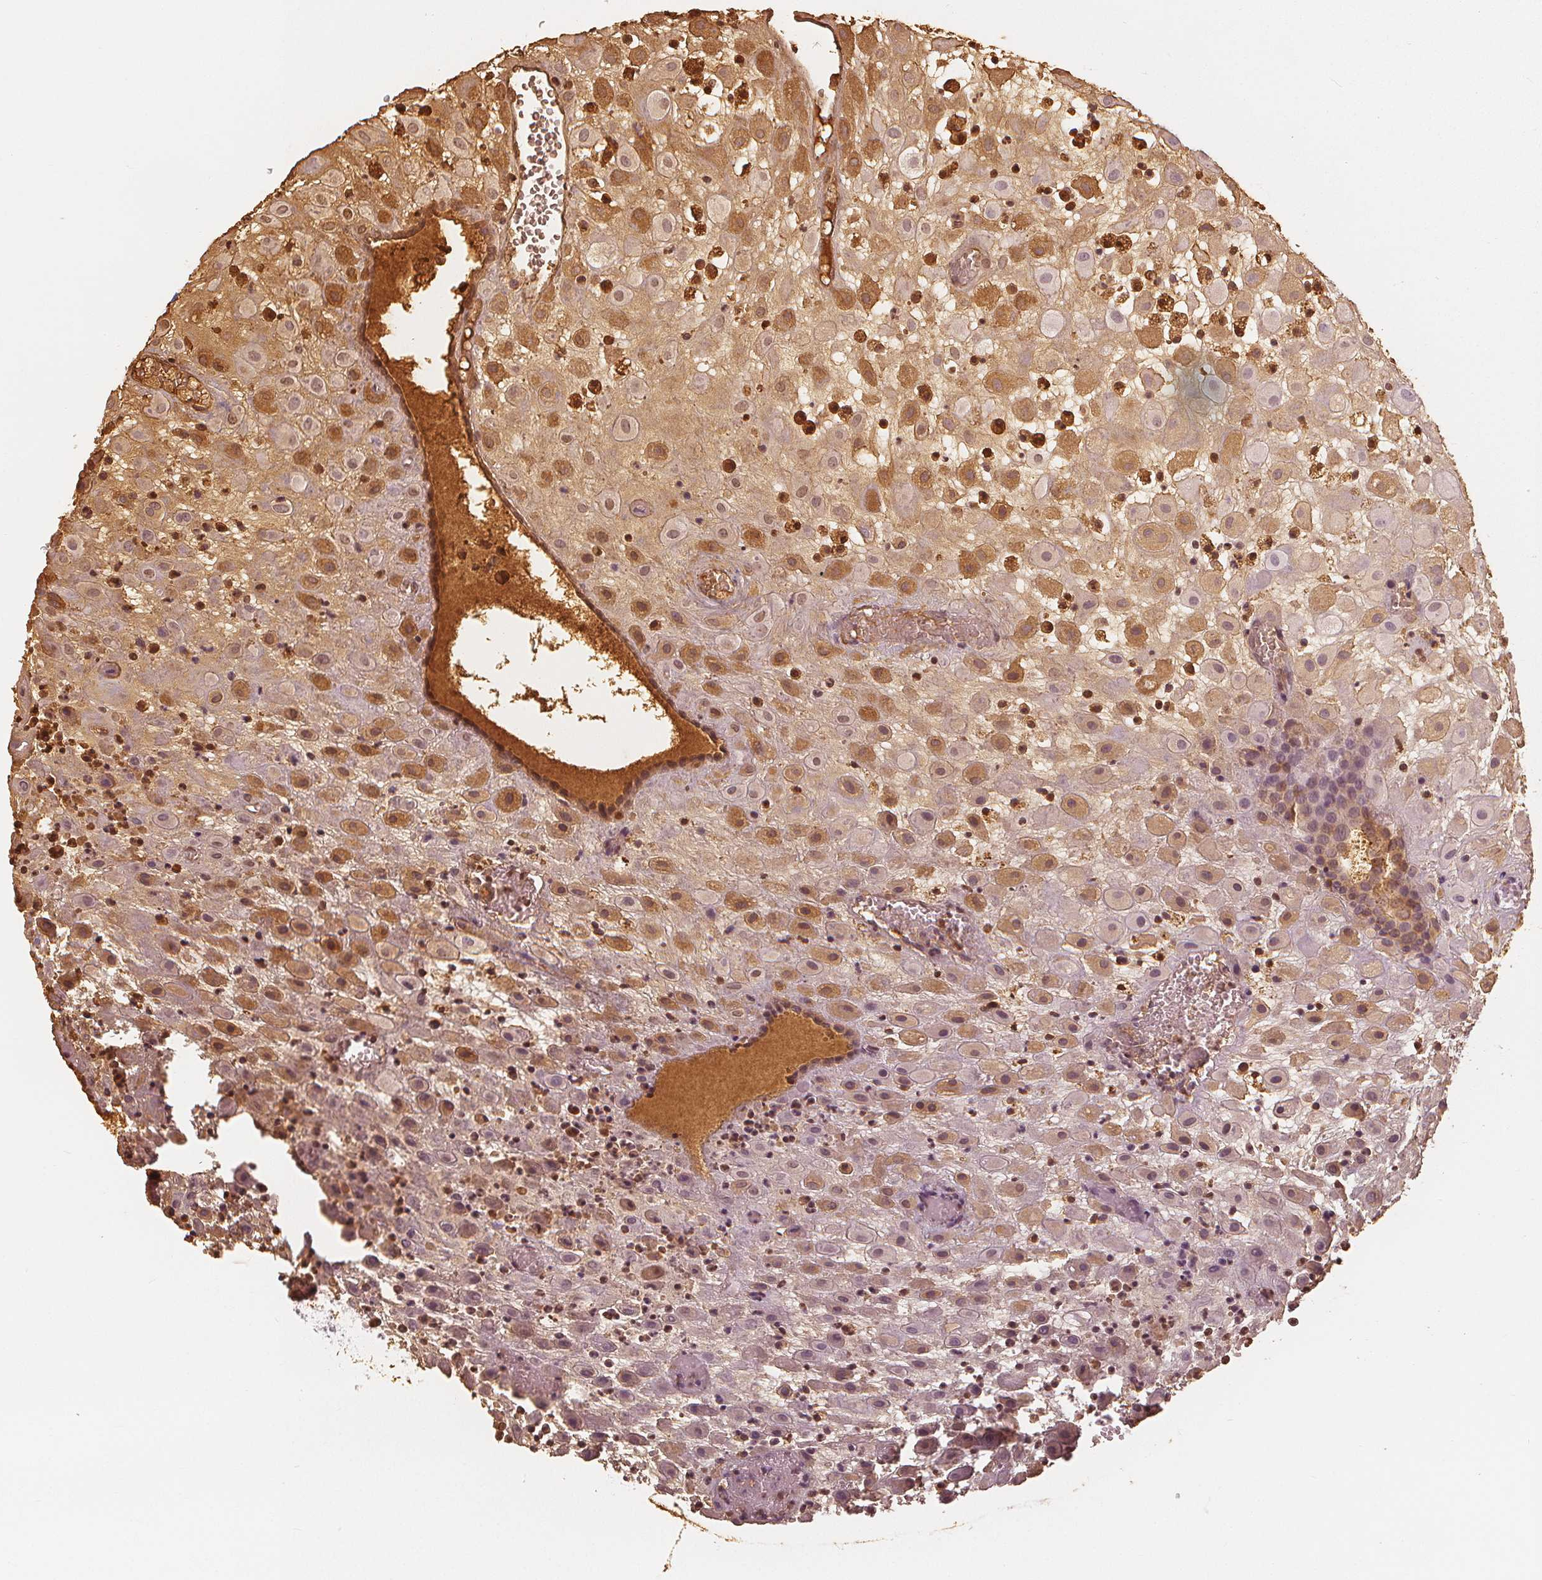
{"staining": {"intensity": "moderate", "quantity": "25%-75%", "location": "cytoplasmic/membranous"}, "tissue": "placenta", "cell_type": "Decidual cells", "image_type": "normal", "snomed": [{"axis": "morphology", "description": "Normal tissue, NOS"}, {"axis": "topography", "description": "Placenta"}], "caption": "Protein analysis of normal placenta displays moderate cytoplasmic/membranous expression in approximately 25%-75% of decidual cells.", "gene": "PAEP", "patient": {"sex": "female", "age": 24}}